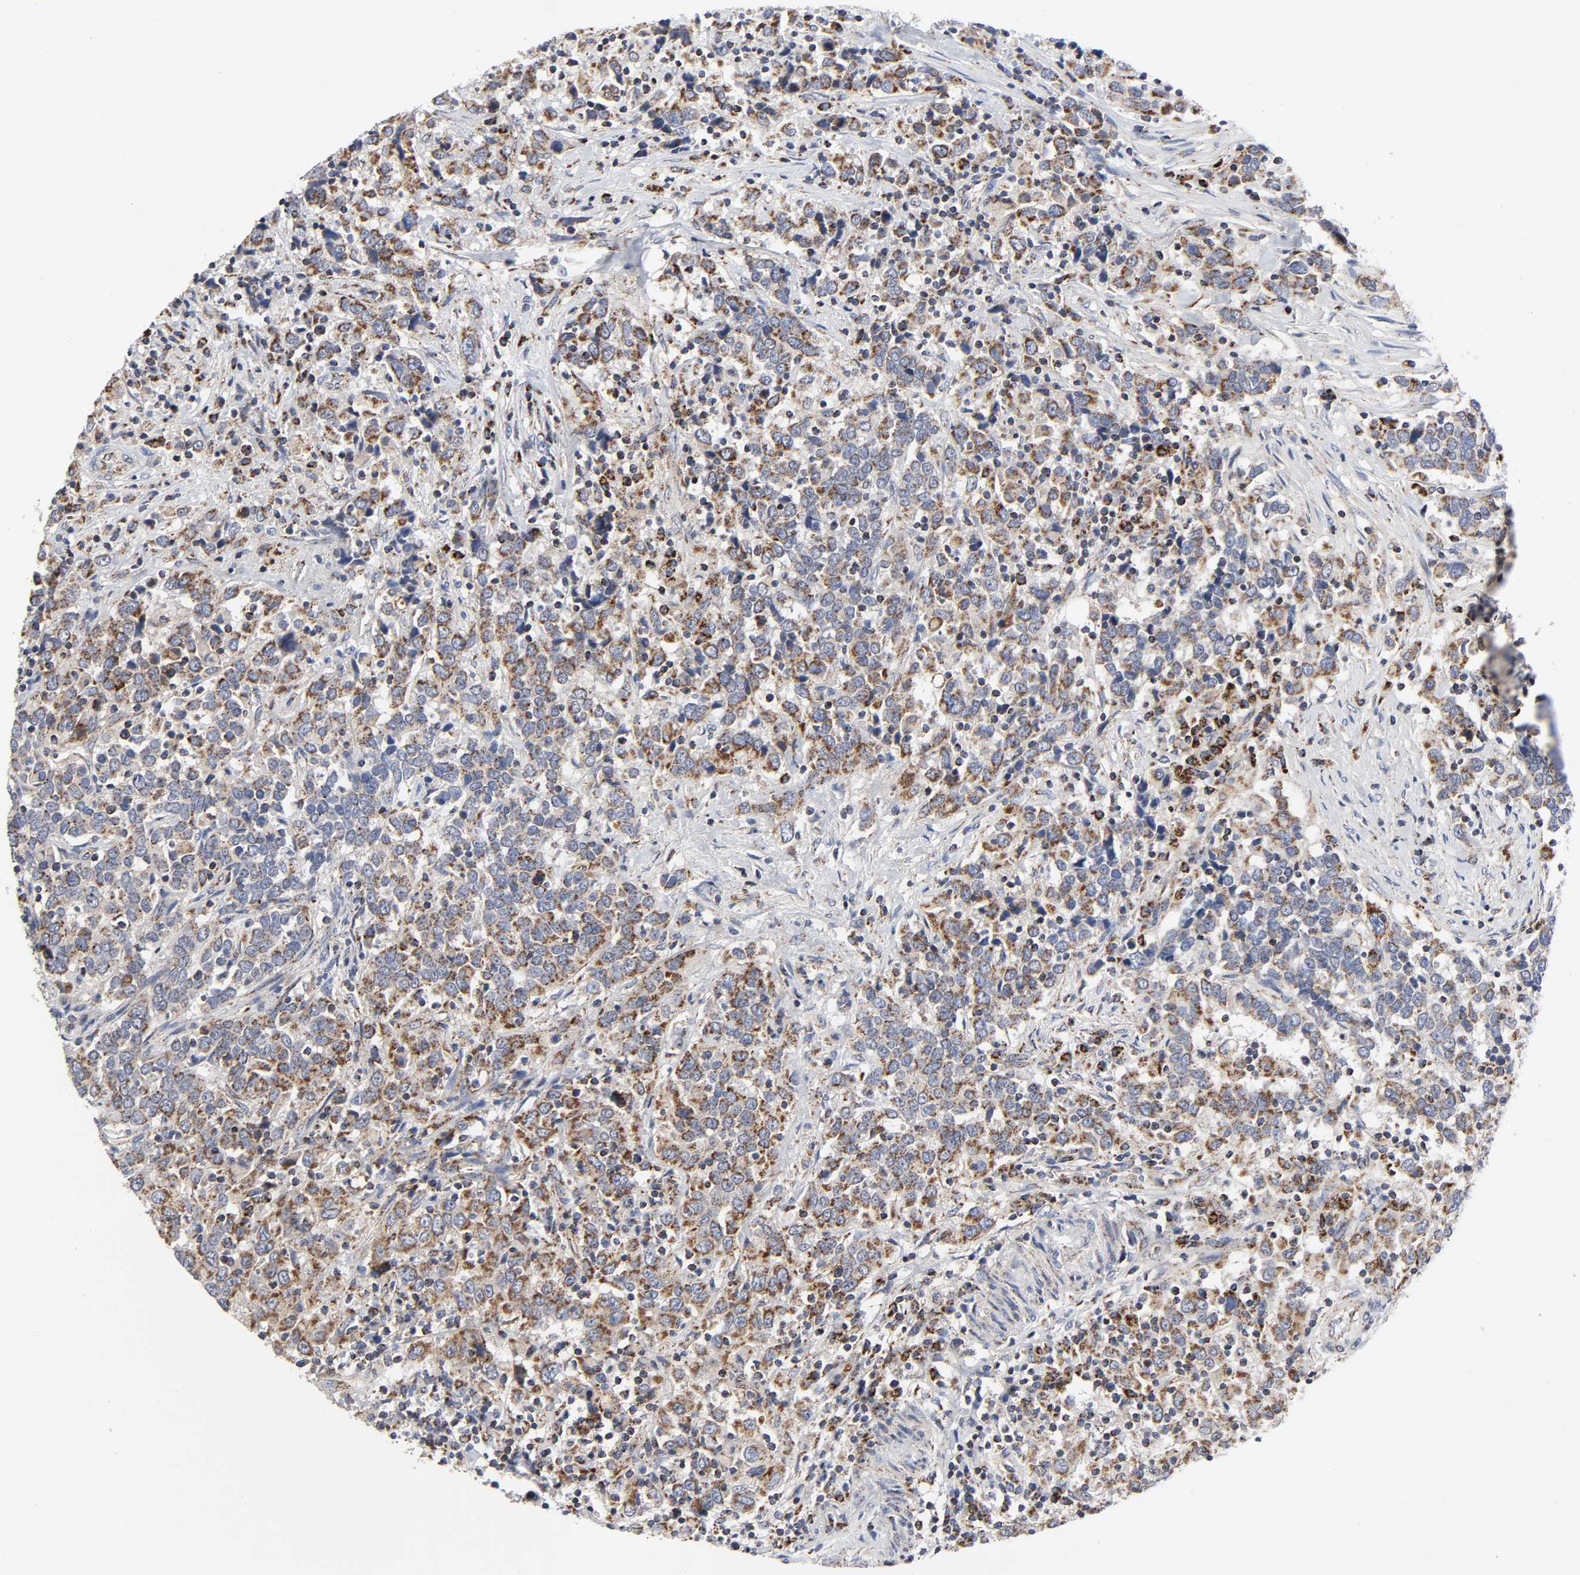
{"staining": {"intensity": "moderate", "quantity": ">75%", "location": "cytoplasmic/membranous"}, "tissue": "urothelial cancer", "cell_type": "Tumor cells", "image_type": "cancer", "snomed": [{"axis": "morphology", "description": "Urothelial carcinoma, High grade"}, {"axis": "topography", "description": "Urinary bladder"}], "caption": "DAB immunohistochemical staining of high-grade urothelial carcinoma exhibits moderate cytoplasmic/membranous protein expression in approximately >75% of tumor cells.", "gene": "AOPEP", "patient": {"sex": "male", "age": 61}}